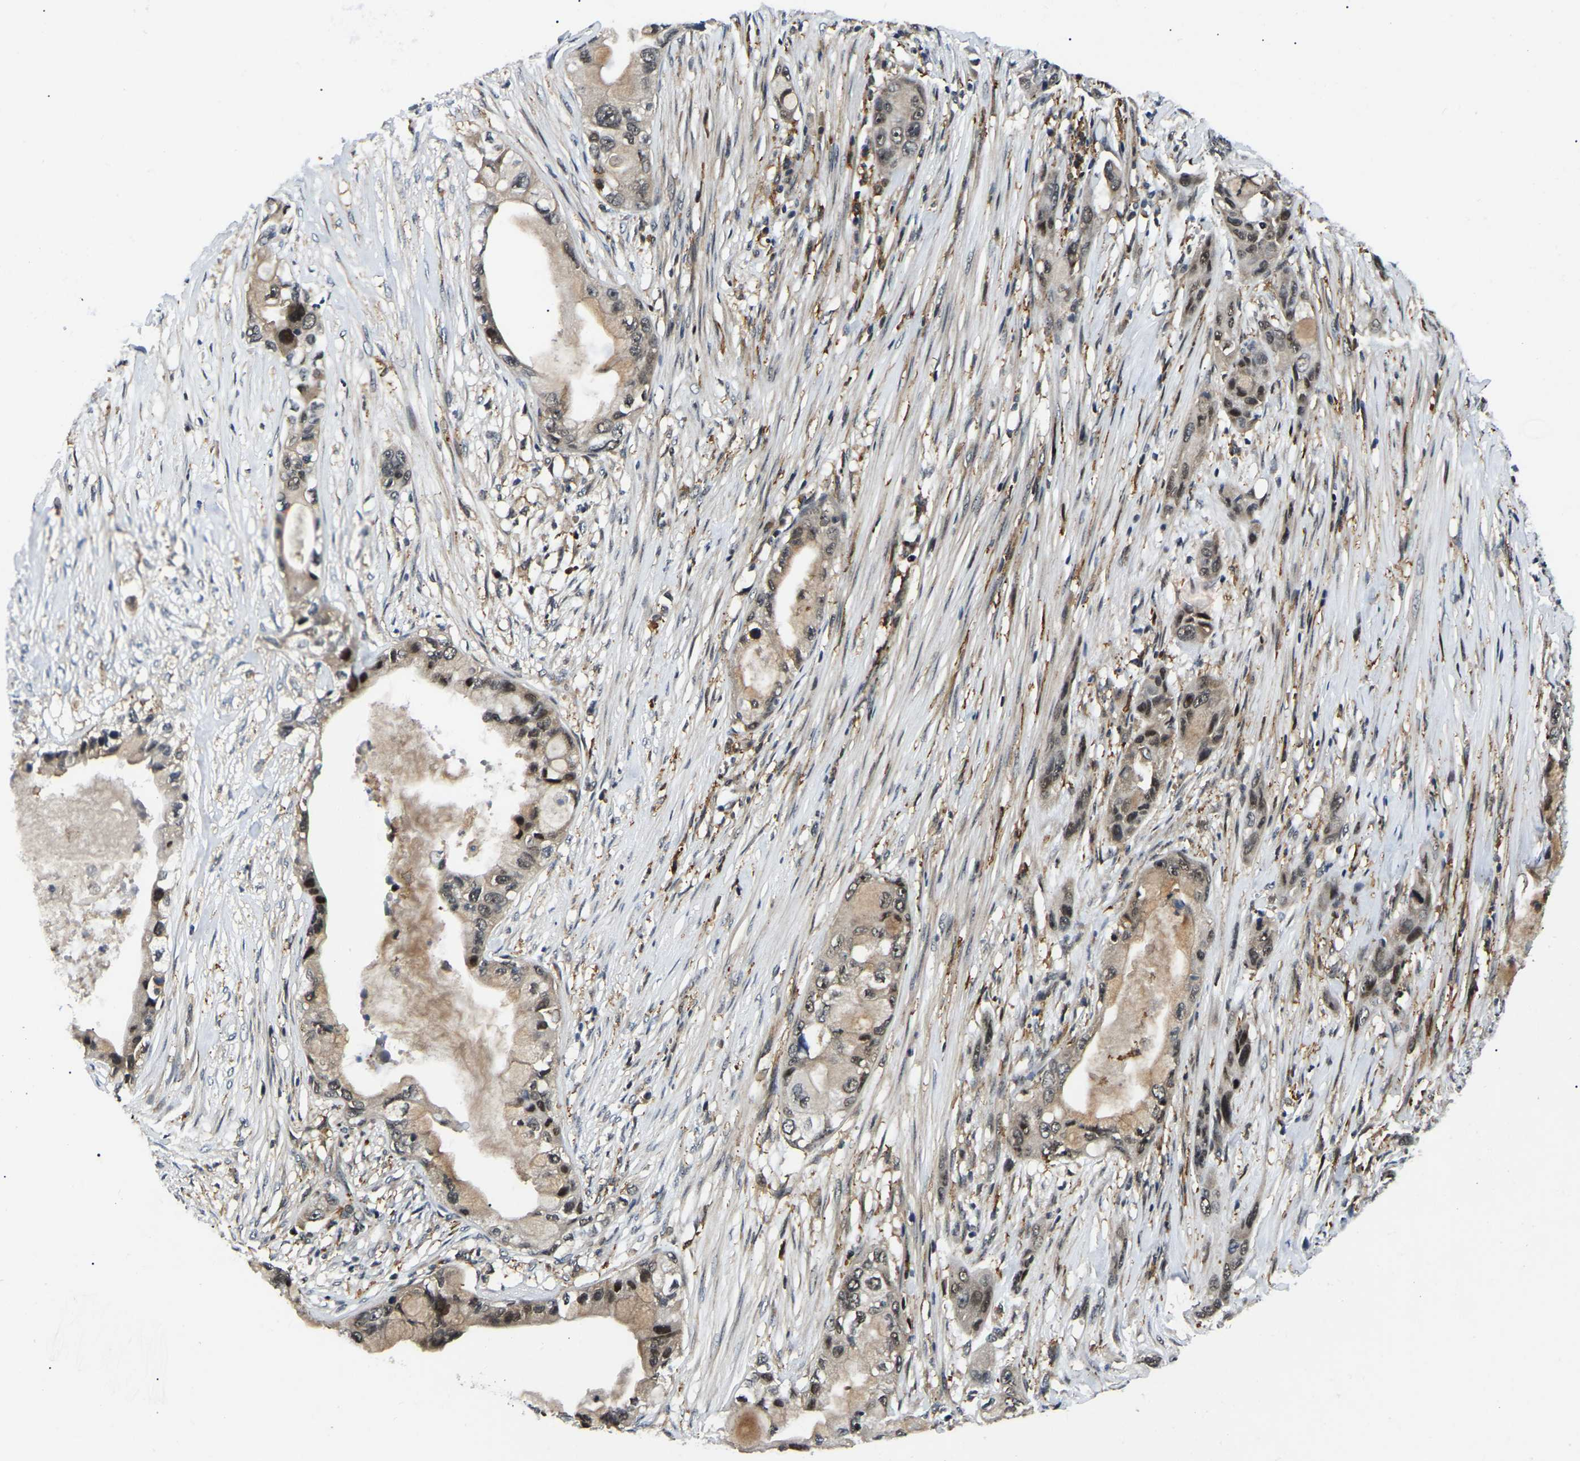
{"staining": {"intensity": "moderate", "quantity": ">75%", "location": "cytoplasmic/membranous,nuclear"}, "tissue": "pancreatic cancer", "cell_type": "Tumor cells", "image_type": "cancer", "snomed": [{"axis": "morphology", "description": "Adenocarcinoma, NOS"}, {"axis": "topography", "description": "Pancreas"}], "caption": "IHC of pancreatic cancer exhibits medium levels of moderate cytoplasmic/membranous and nuclear positivity in about >75% of tumor cells.", "gene": "RRP1B", "patient": {"sex": "male", "age": 53}}